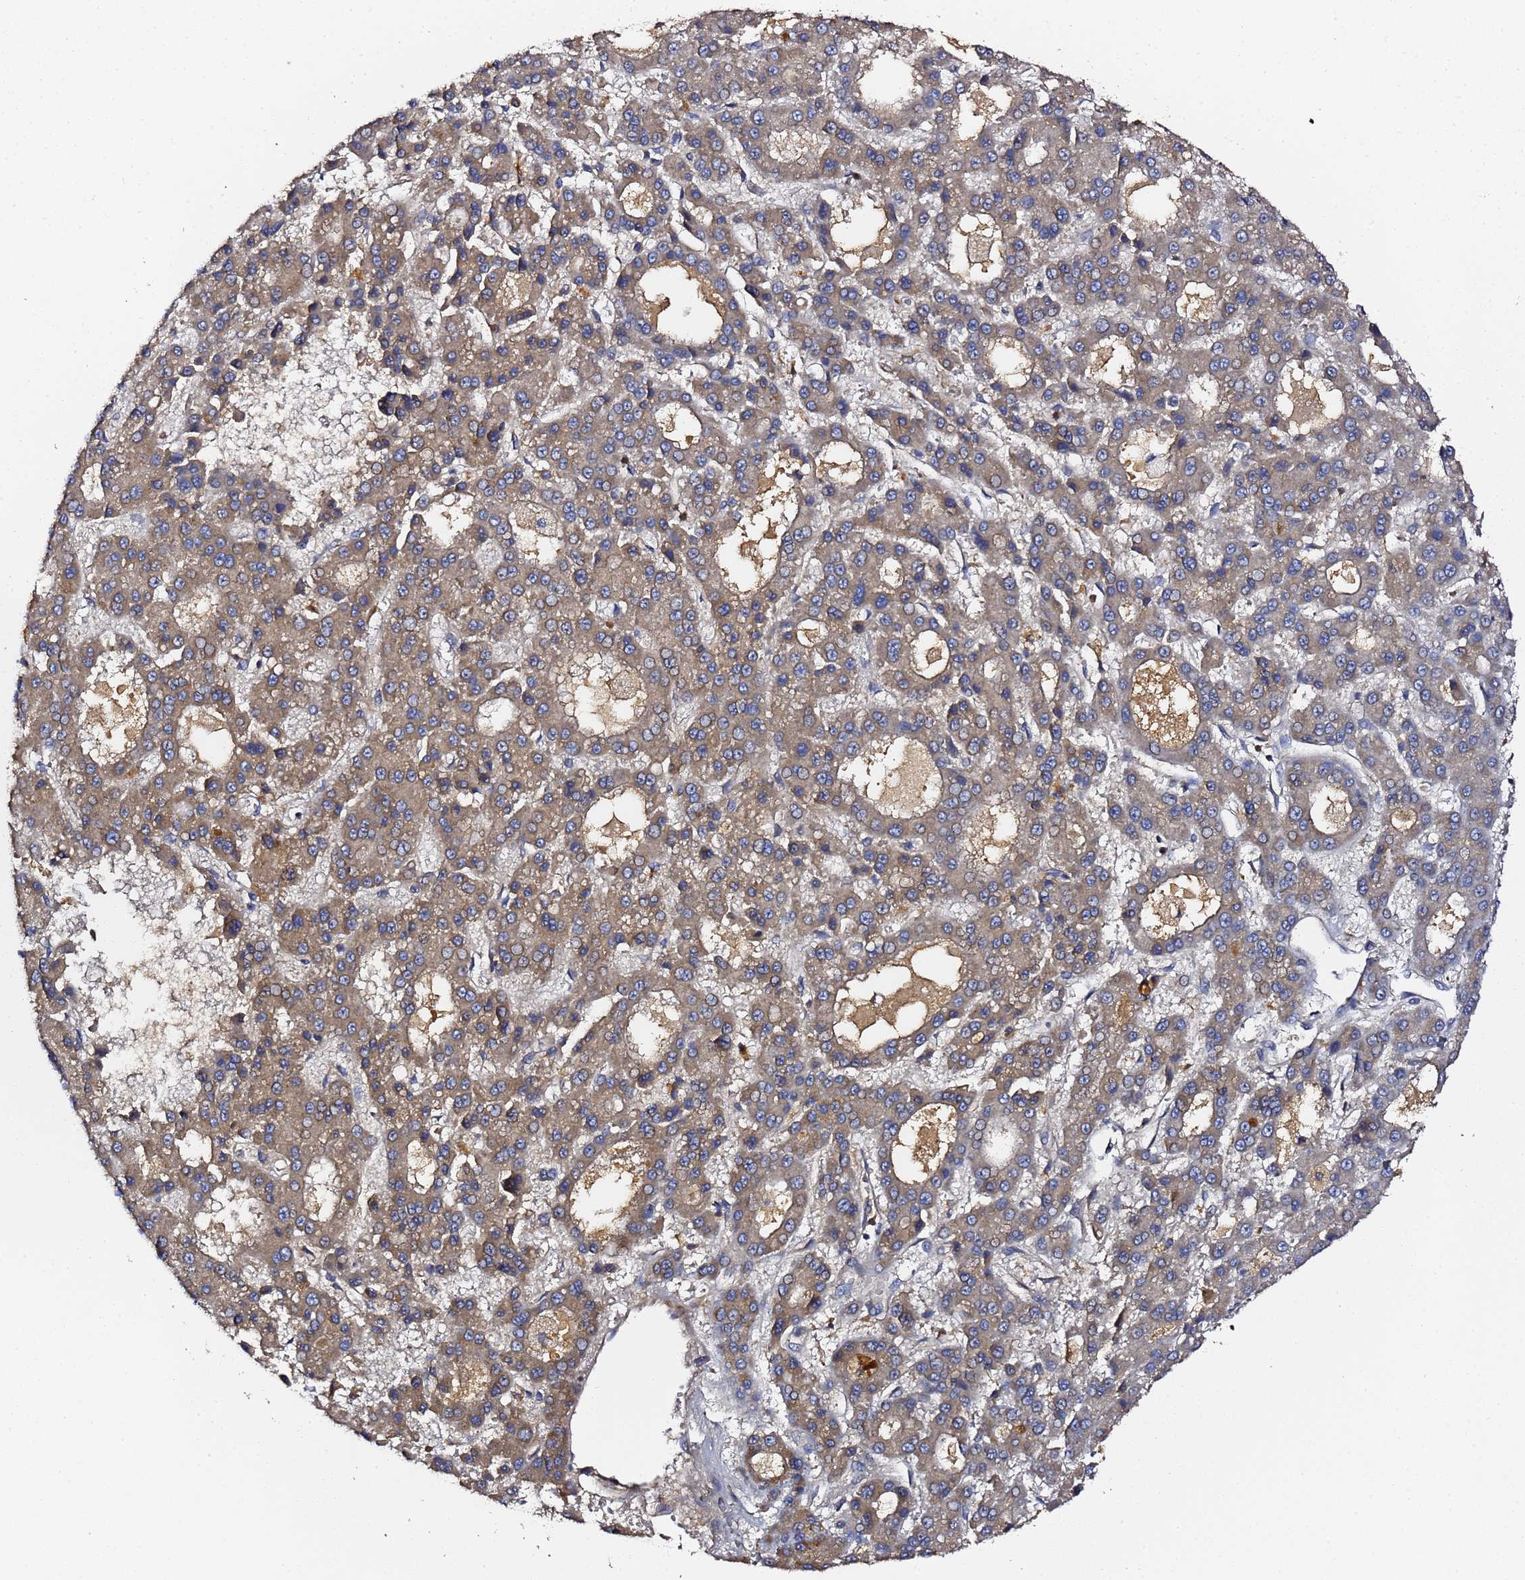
{"staining": {"intensity": "weak", "quantity": "25%-75%", "location": "cytoplasmic/membranous"}, "tissue": "liver cancer", "cell_type": "Tumor cells", "image_type": "cancer", "snomed": [{"axis": "morphology", "description": "Carcinoma, Hepatocellular, NOS"}, {"axis": "topography", "description": "Liver"}], "caption": "This image demonstrates IHC staining of hepatocellular carcinoma (liver), with low weak cytoplasmic/membranous staining in about 25%-75% of tumor cells.", "gene": "LRRC69", "patient": {"sex": "male", "age": 70}}